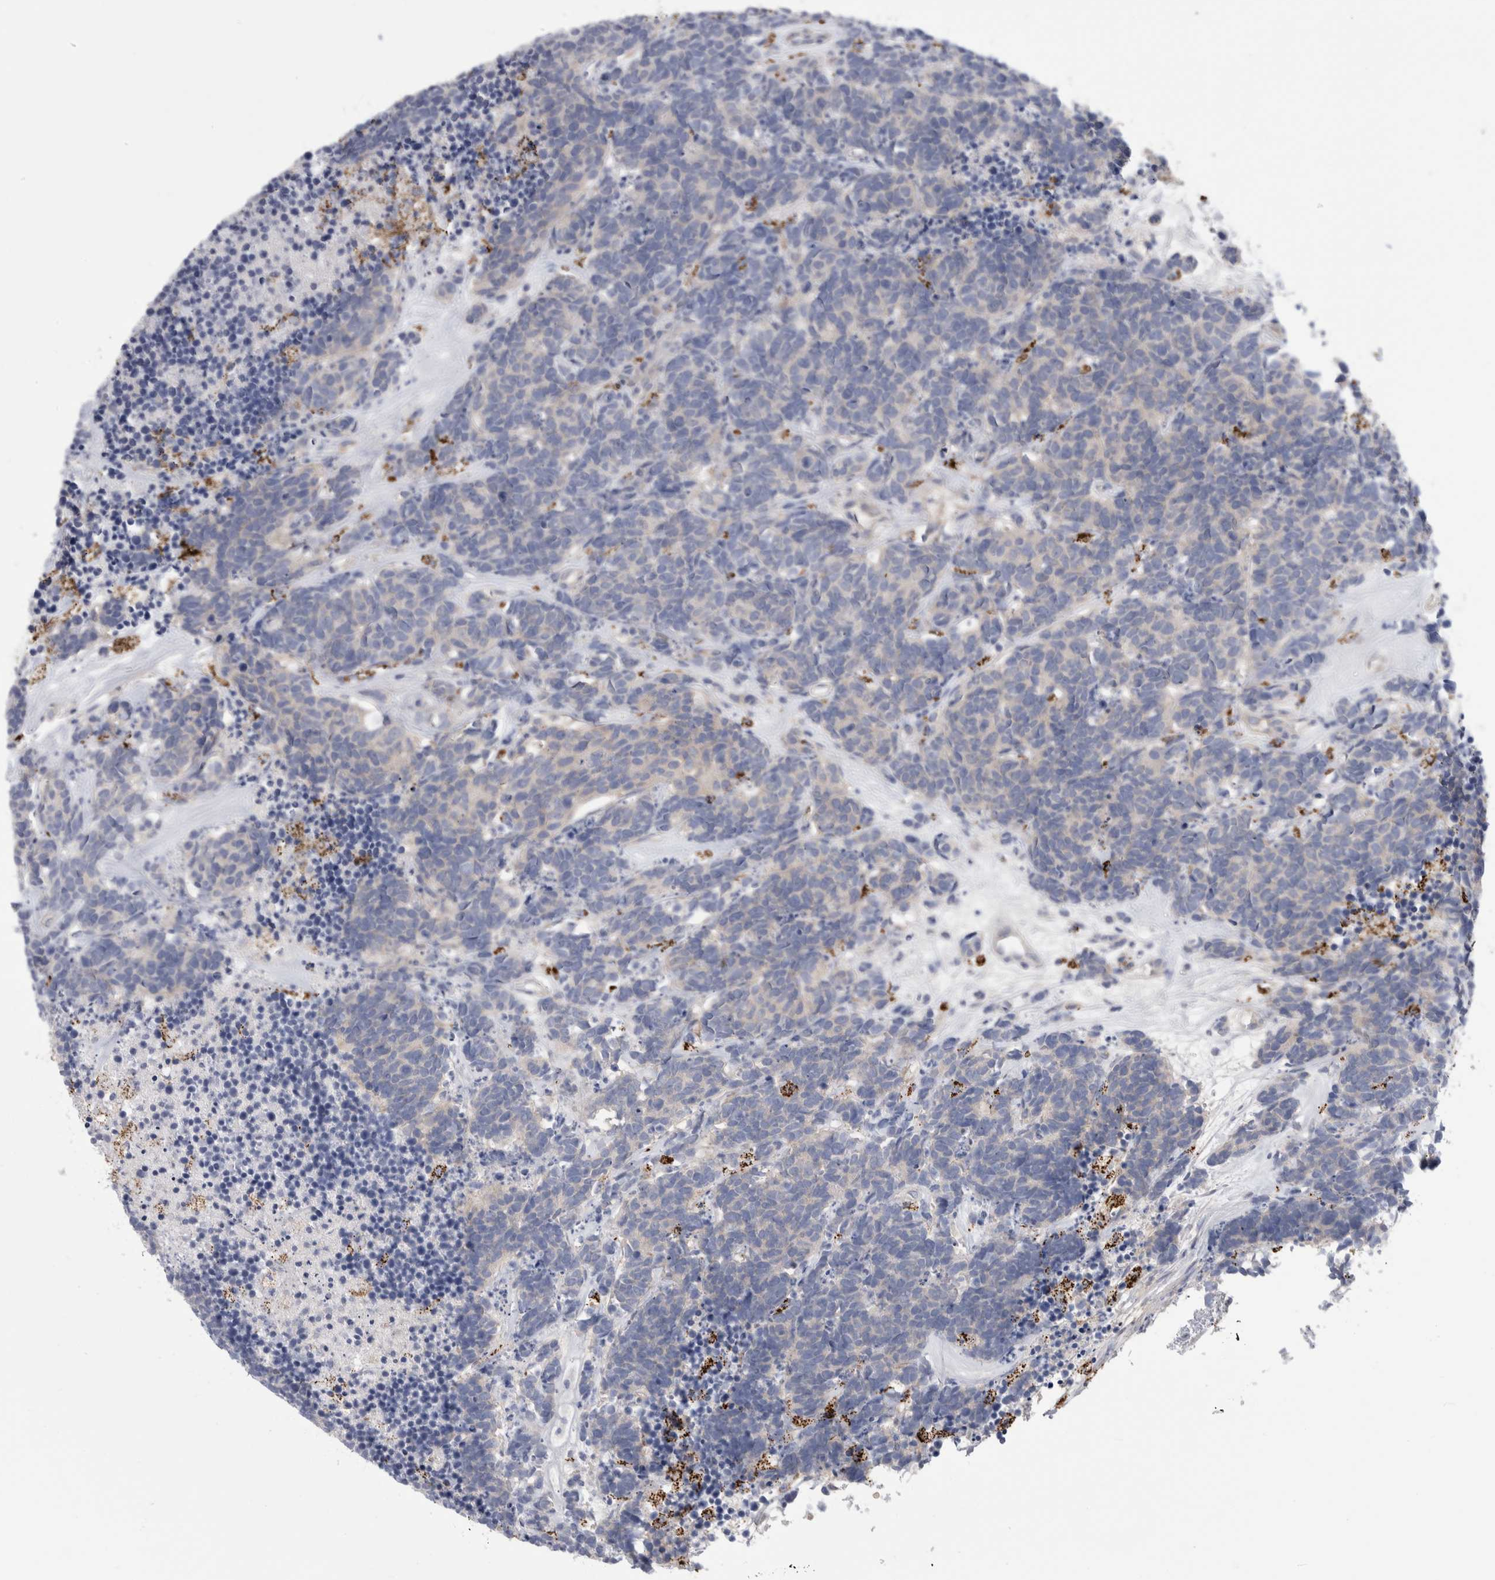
{"staining": {"intensity": "weak", "quantity": "<25%", "location": "cytoplasmic/membranous"}, "tissue": "carcinoid", "cell_type": "Tumor cells", "image_type": "cancer", "snomed": [{"axis": "morphology", "description": "Carcinoma, NOS"}, {"axis": "morphology", "description": "Carcinoid, malignant, NOS"}, {"axis": "topography", "description": "Urinary bladder"}], "caption": "Carcinoid was stained to show a protein in brown. There is no significant expression in tumor cells.", "gene": "GATM", "patient": {"sex": "male", "age": 57}}